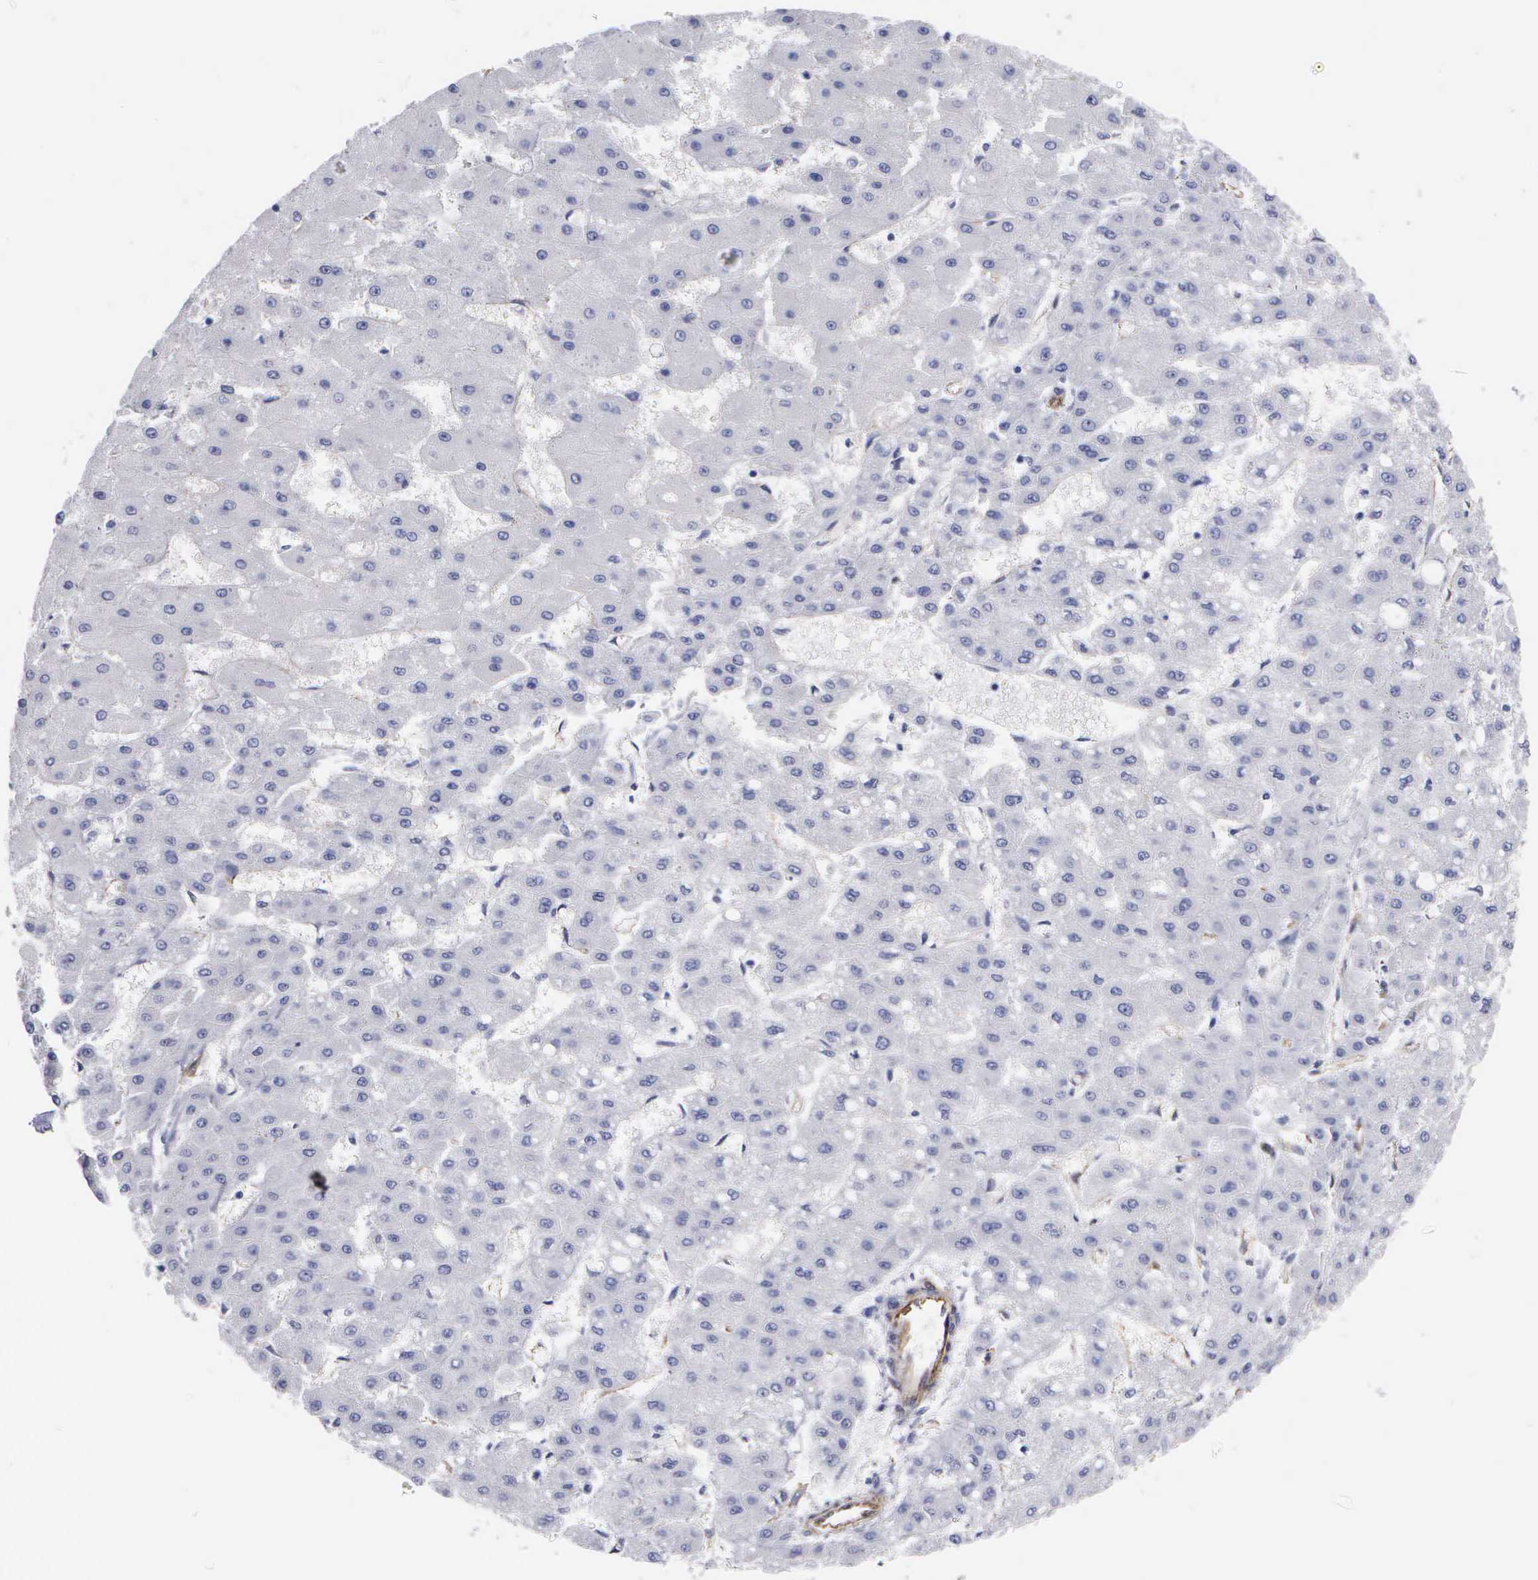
{"staining": {"intensity": "negative", "quantity": "none", "location": "none"}, "tissue": "liver cancer", "cell_type": "Tumor cells", "image_type": "cancer", "snomed": [{"axis": "morphology", "description": "Carcinoma, Hepatocellular, NOS"}, {"axis": "topography", "description": "Liver"}], "caption": "Human hepatocellular carcinoma (liver) stained for a protein using IHC displays no staining in tumor cells.", "gene": "MAGEB10", "patient": {"sex": "female", "age": 52}}